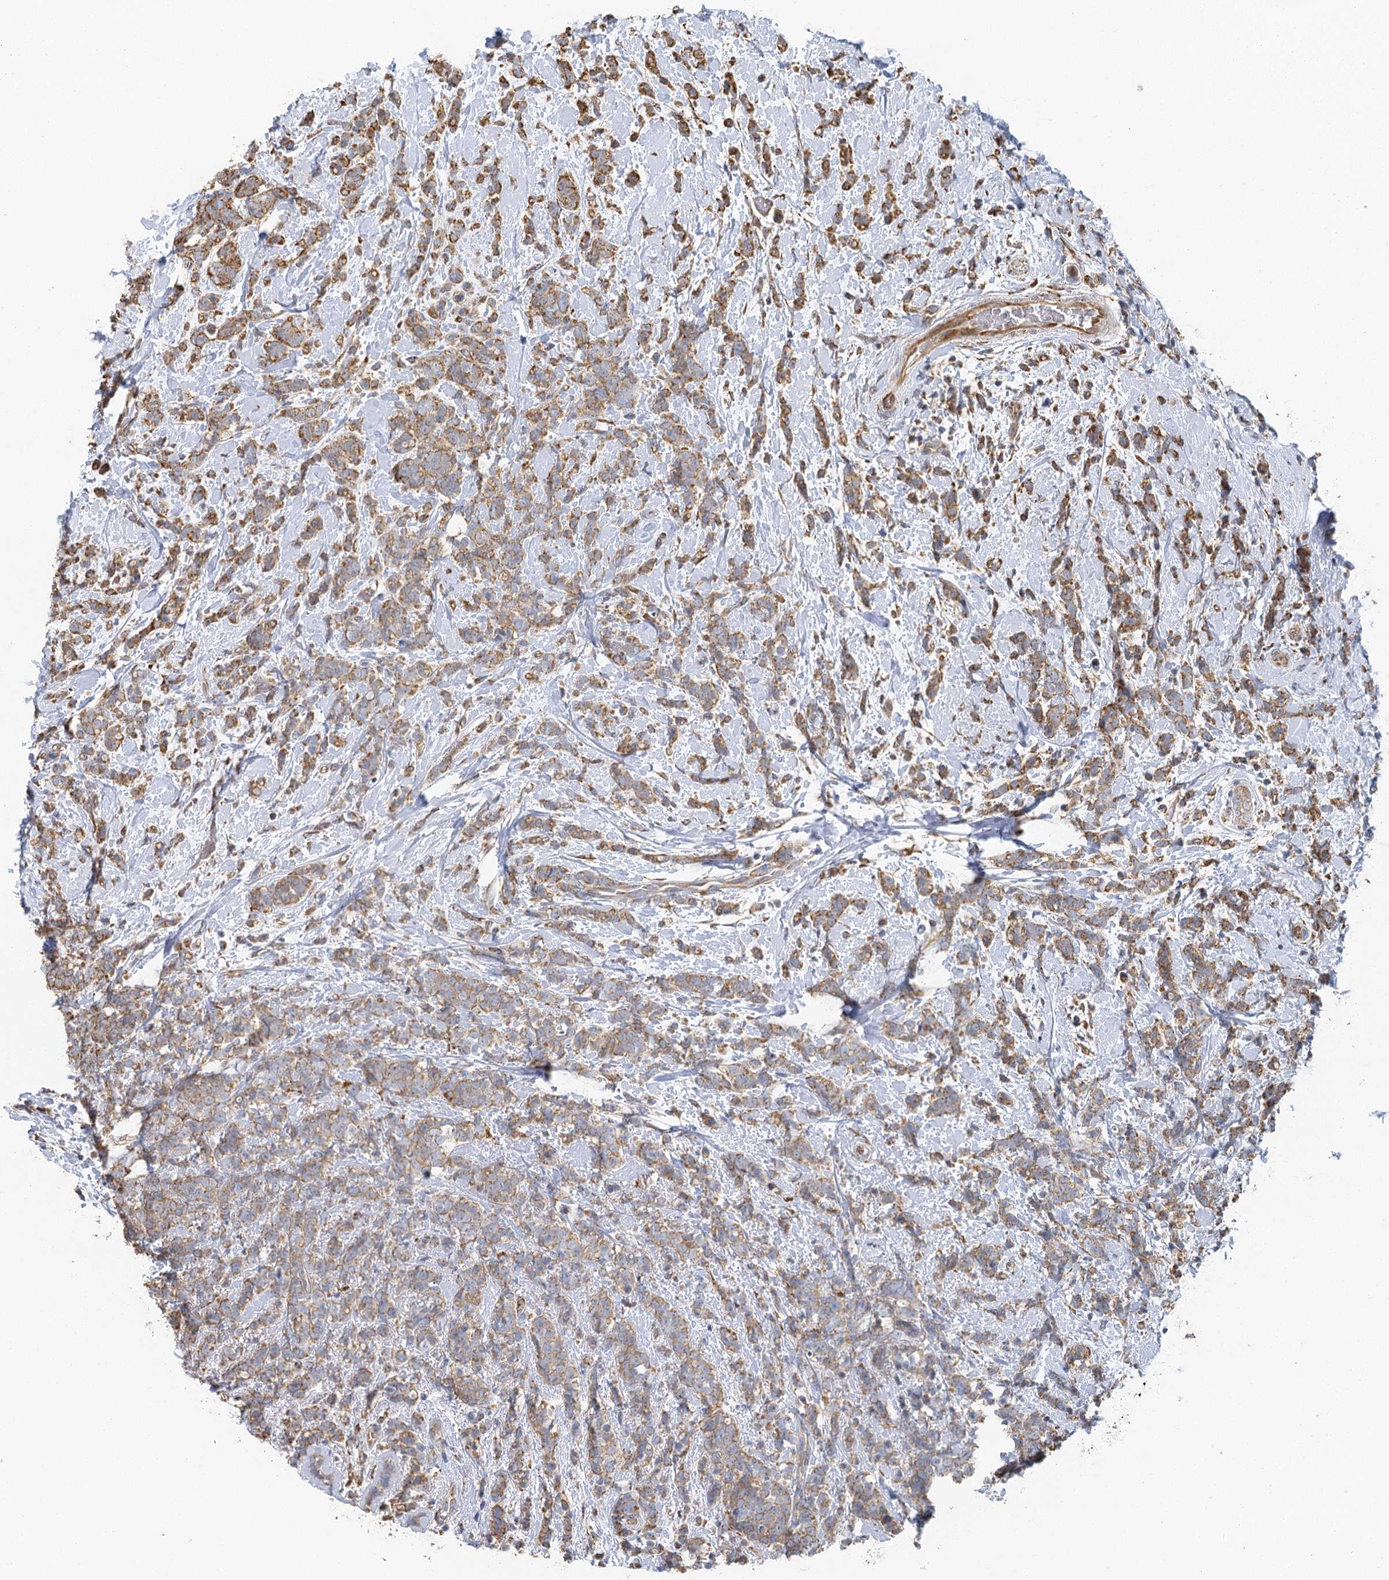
{"staining": {"intensity": "moderate", "quantity": "25%-75%", "location": "cytoplasmic/membranous"}, "tissue": "breast cancer", "cell_type": "Tumor cells", "image_type": "cancer", "snomed": [{"axis": "morphology", "description": "Lobular carcinoma"}, {"axis": "topography", "description": "Breast"}], "caption": "This photomicrograph demonstrates lobular carcinoma (breast) stained with immunohistochemistry to label a protein in brown. The cytoplasmic/membranous of tumor cells show moderate positivity for the protein. Nuclei are counter-stained blue.", "gene": "IL11RA", "patient": {"sex": "female", "age": 58}}